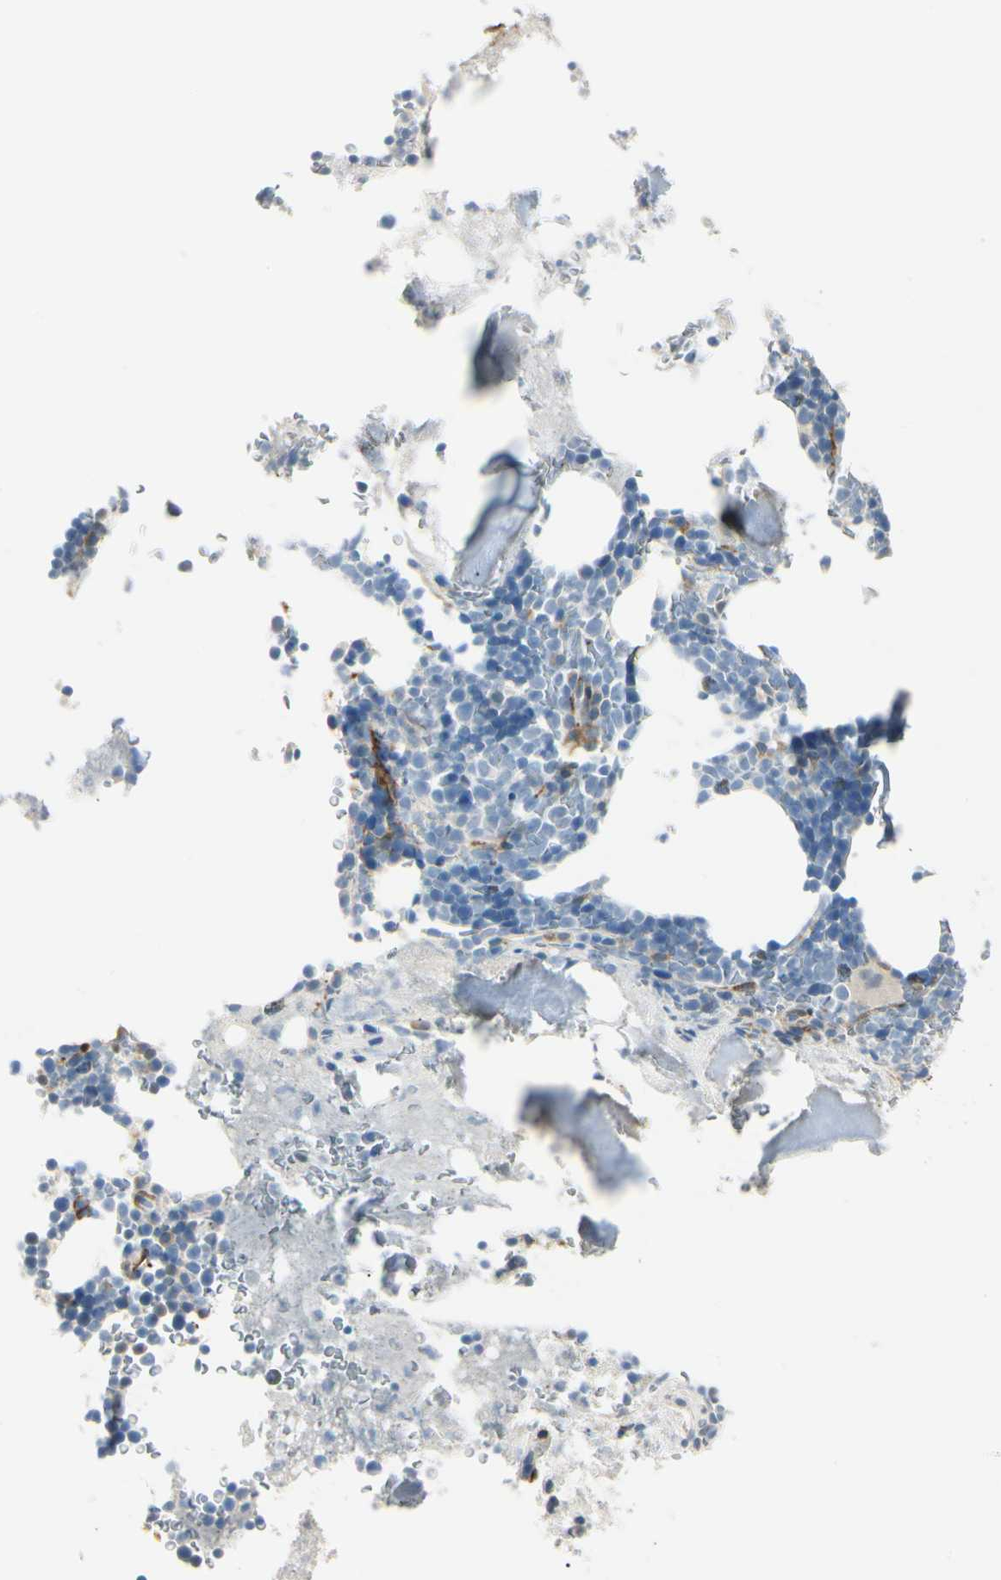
{"staining": {"intensity": "weak", "quantity": "<25%", "location": "cytoplasmic/membranous"}, "tissue": "bone marrow", "cell_type": "Hematopoietic cells", "image_type": "normal", "snomed": [{"axis": "morphology", "description": "Normal tissue, NOS"}, {"axis": "topography", "description": "Bone marrow"}], "caption": "High magnification brightfield microscopy of unremarkable bone marrow stained with DAB (3,3'-diaminobenzidine) (brown) and counterstained with hematoxylin (blue): hematopoietic cells show no significant positivity.", "gene": "AMPH", "patient": {"sex": "male"}}